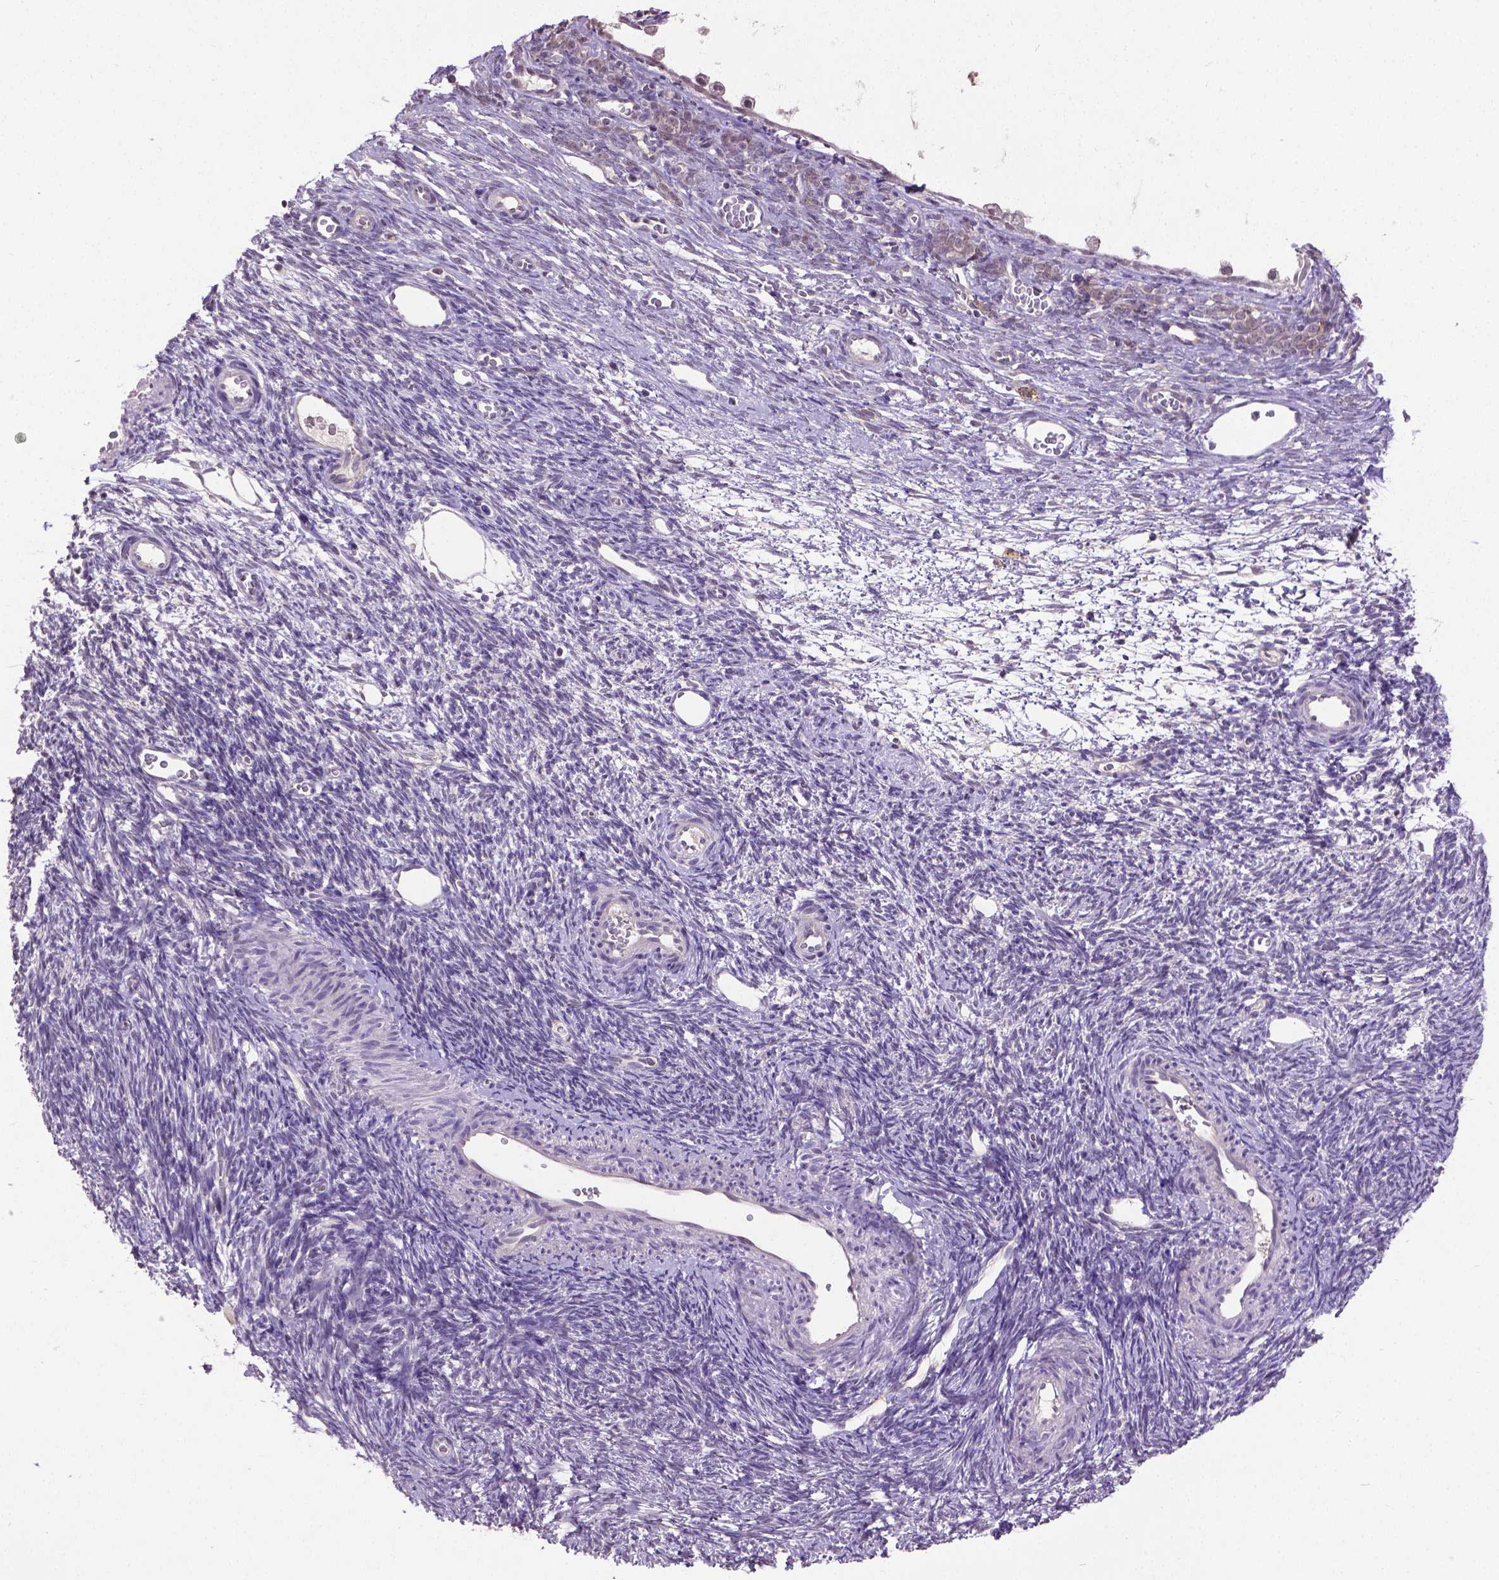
{"staining": {"intensity": "negative", "quantity": "none", "location": "none"}, "tissue": "ovary", "cell_type": "Follicle cells", "image_type": "normal", "snomed": [{"axis": "morphology", "description": "Normal tissue, NOS"}, {"axis": "topography", "description": "Ovary"}], "caption": "Immunohistochemistry (IHC) histopathology image of unremarkable human ovary stained for a protein (brown), which shows no positivity in follicle cells. (IHC, brightfield microscopy, high magnification).", "gene": "CPM", "patient": {"sex": "female", "age": 34}}